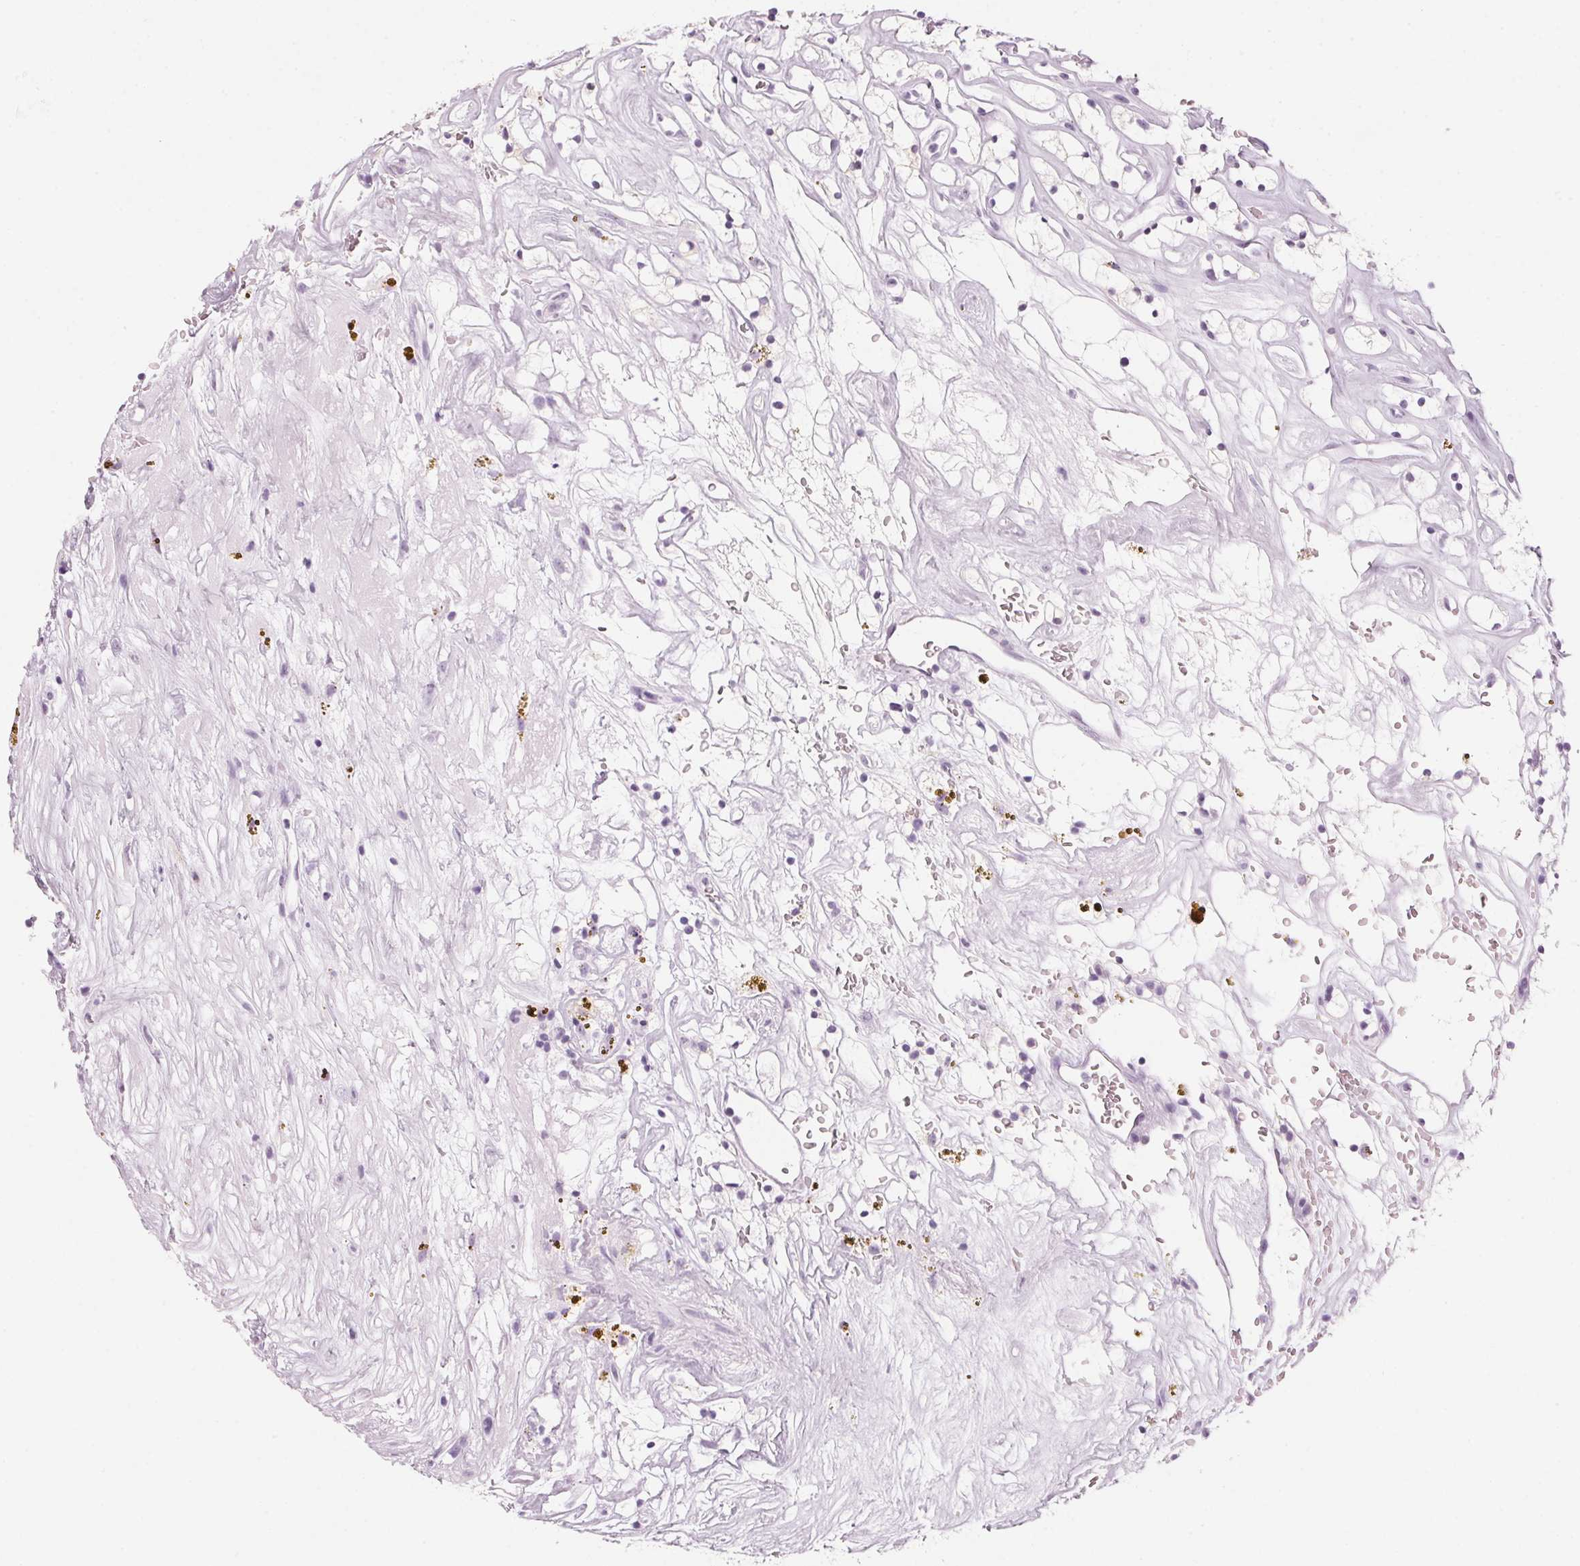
{"staining": {"intensity": "negative", "quantity": "none", "location": "none"}, "tissue": "renal cancer", "cell_type": "Tumor cells", "image_type": "cancer", "snomed": [{"axis": "morphology", "description": "Adenocarcinoma, NOS"}, {"axis": "topography", "description": "Kidney"}], "caption": "Immunohistochemistry of renal adenocarcinoma displays no positivity in tumor cells.", "gene": "DNTTIP2", "patient": {"sex": "female", "age": 64}}